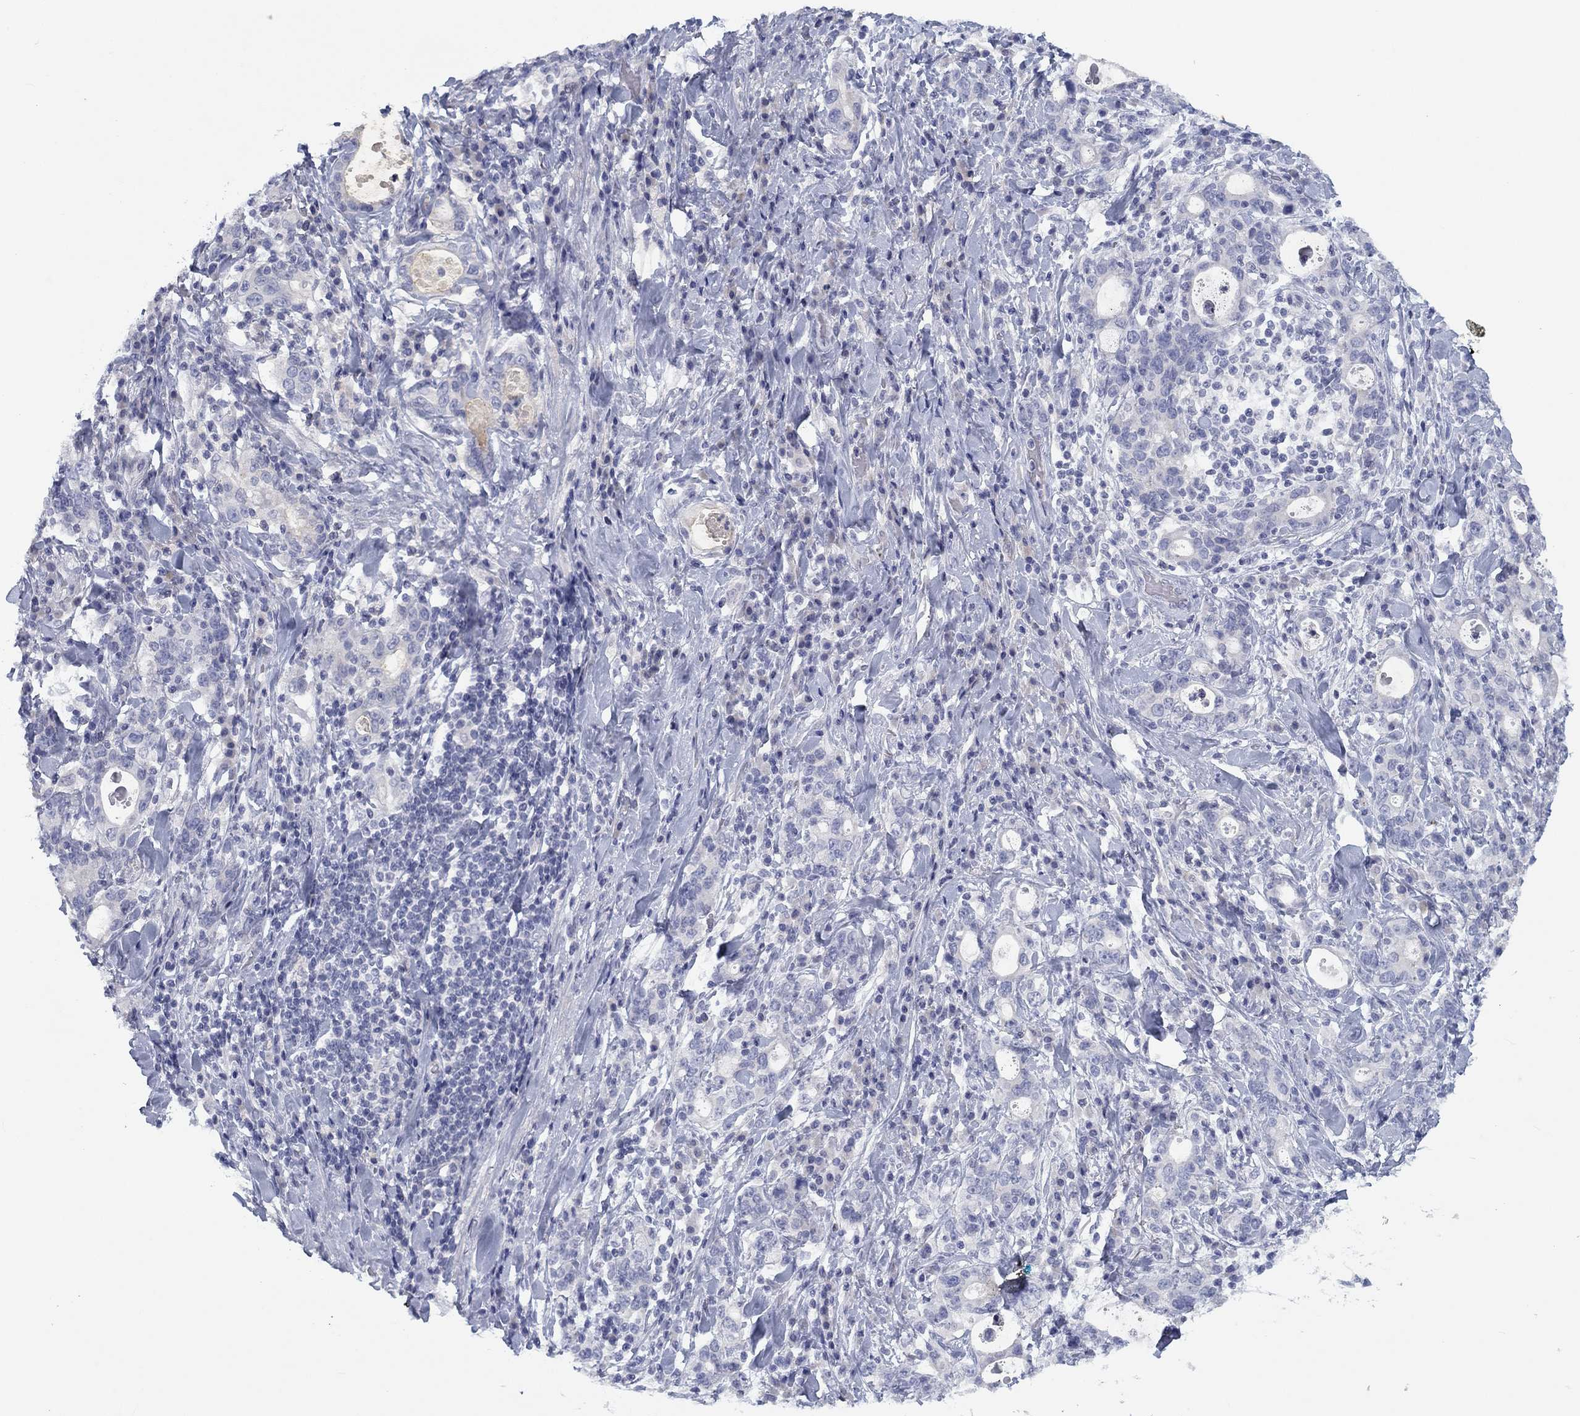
{"staining": {"intensity": "negative", "quantity": "none", "location": "none"}, "tissue": "stomach cancer", "cell_type": "Tumor cells", "image_type": "cancer", "snomed": [{"axis": "morphology", "description": "Adenocarcinoma, NOS"}, {"axis": "topography", "description": "Stomach"}], "caption": "An IHC photomicrograph of stomach cancer (adenocarcinoma) is shown. There is no staining in tumor cells of stomach cancer (adenocarcinoma).", "gene": "CALB1", "patient": {"sex": "male", "age": 79}}